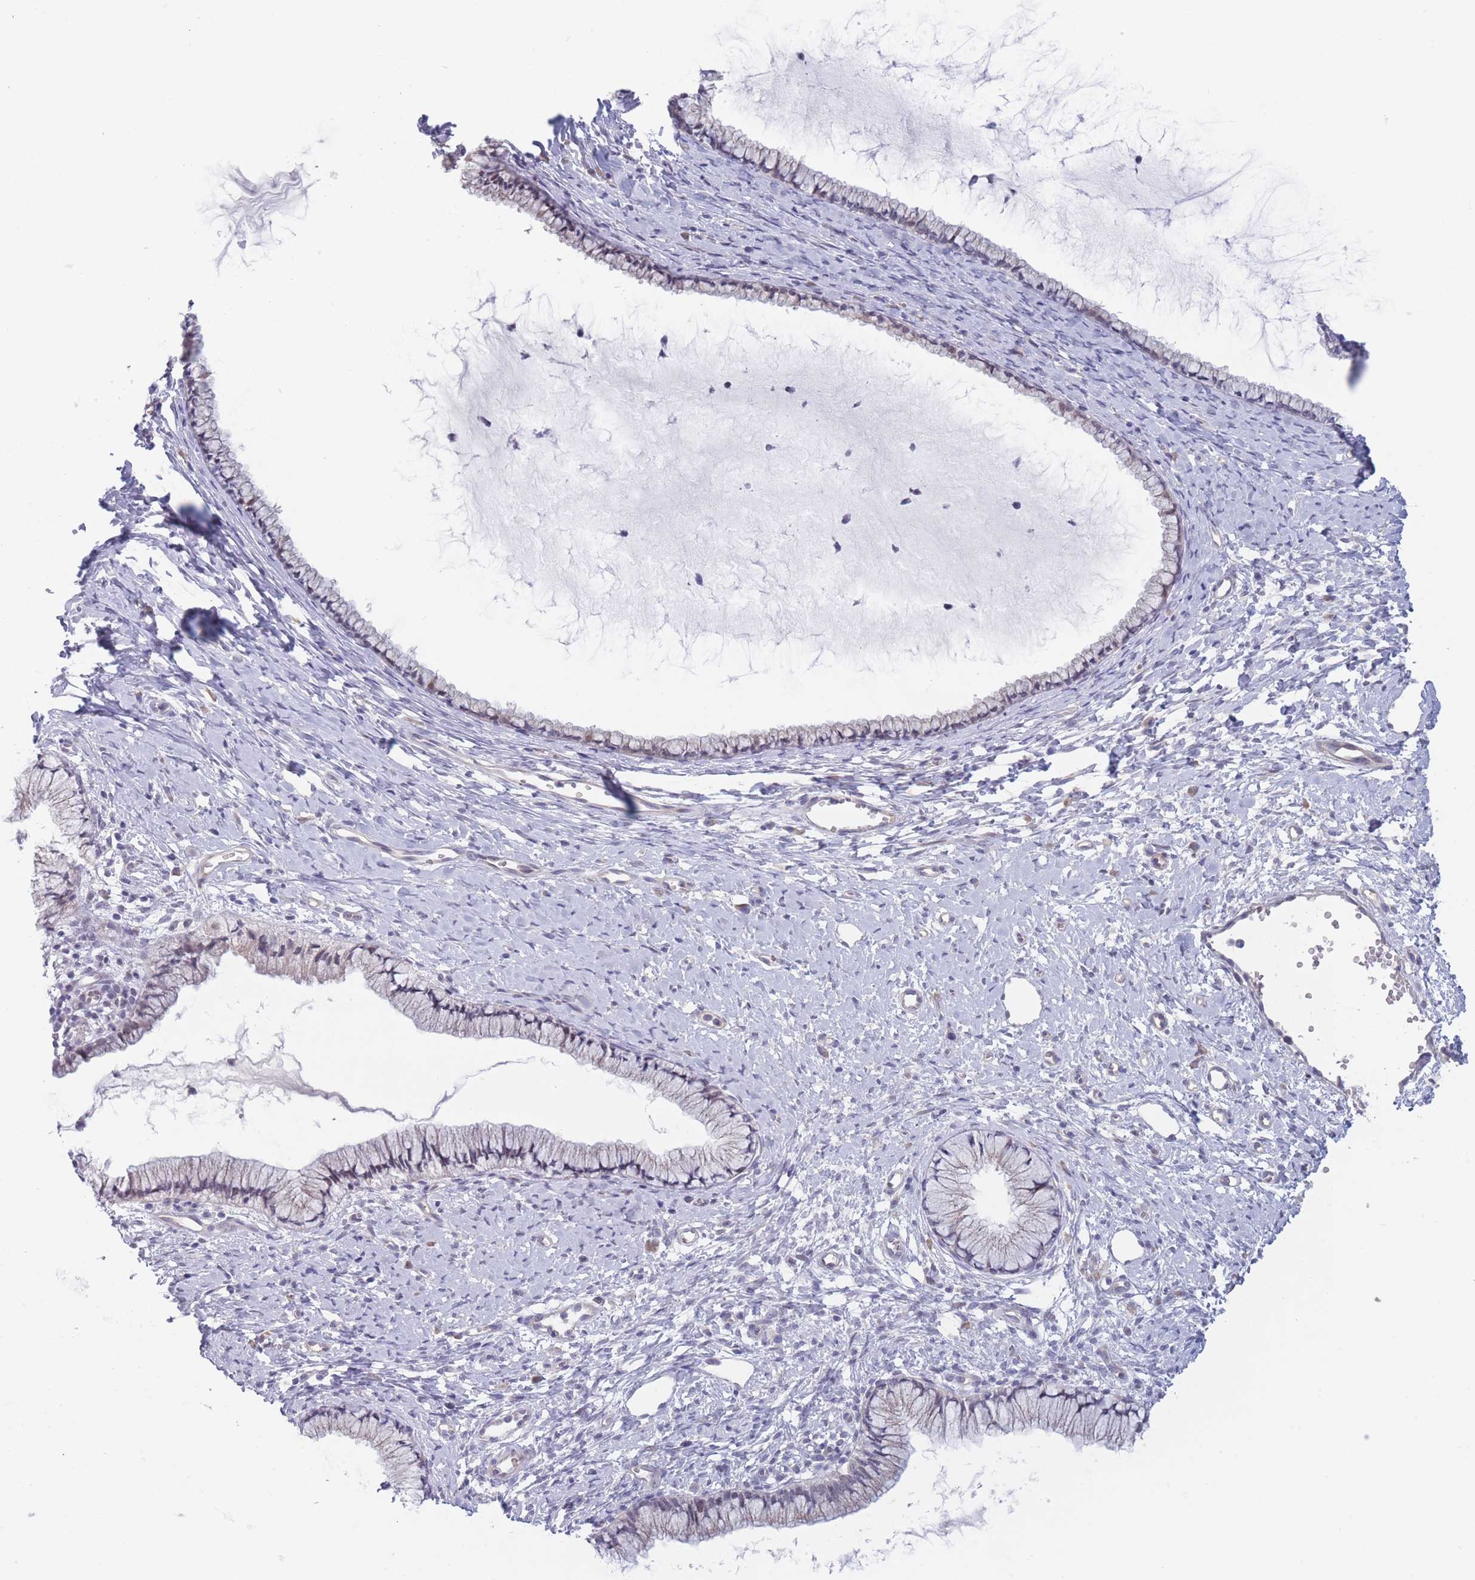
{"staining": {"intensity": "weak", "quantity": "25%-75%", "location": "cytoplasmic/membranous"}, "tissue": "cervix", "cell_type": "Glandular cells", "image_type": "normal", "snomed": [{"axis": "morphology", "description": "Normal tissue, NOS"}, {"axis": "topography", "description": "Cervix"}], "caption": "Protein staining of normal cervix reveals weak cytoplasmic/membranous positivity in approximately 25%-75% of glandular cells.", "gene": "FAM227B", "patient": {"sex": "female", "age": 40}}